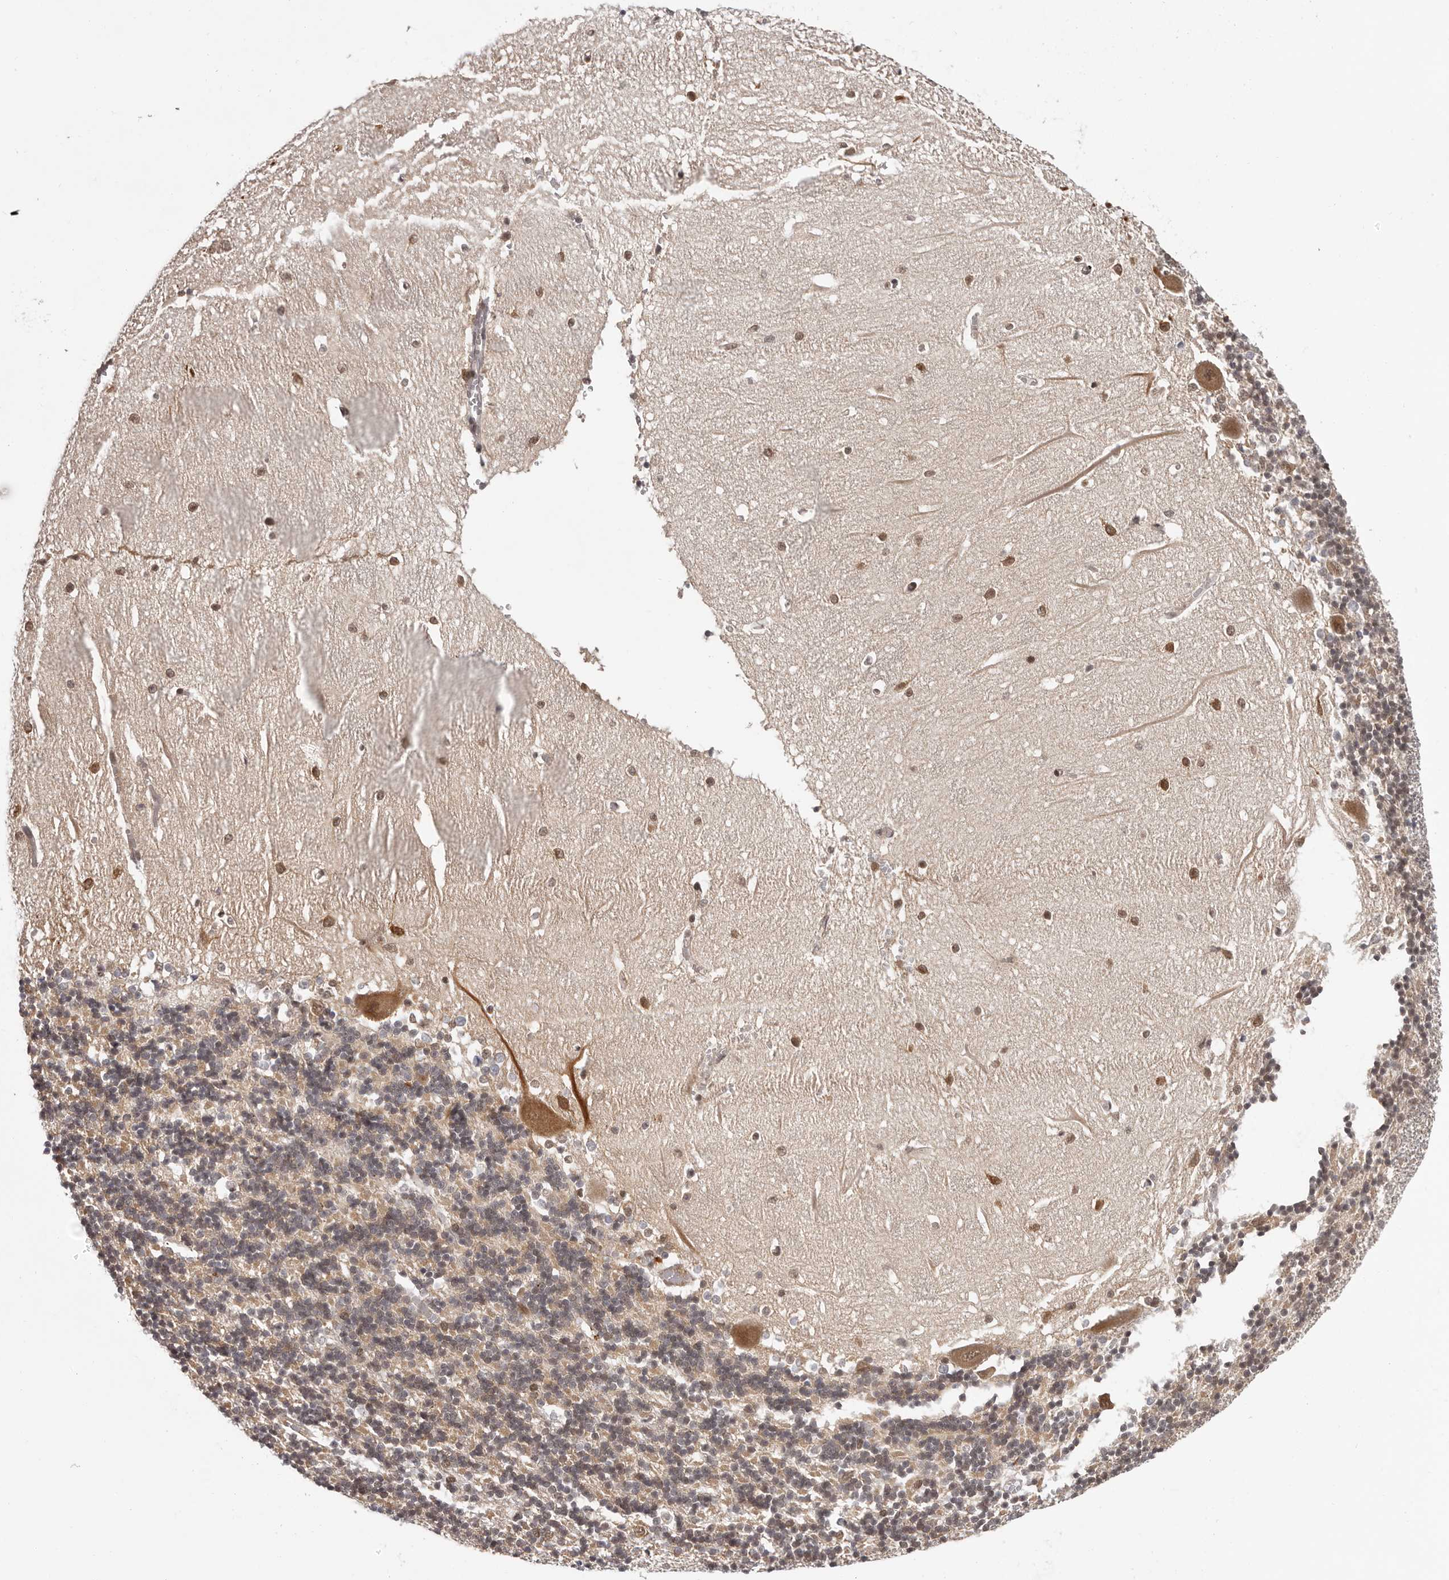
{"staining": {"intensity": "weak", "quantity": "25%-75%", "location": "cytoplasmic/membranous"}, "tissue": "cerebellum", "cell_type": "Cells in granular layer", "image_type": "normal", "snomed": [{"axis": "morphology", "description": "Normal tissue, NOS"}, {"axis": "topography", "description": "Cerebellum"}], "caption": "A low amount of weak cytoplasmic/membranous expression is seen in about 25%-75% of cells in granular layer in normal cerebellum. Using DAB (3,3'-diaminobenzidine) (brown) and hematoxylin (blue) stains, captured at high magnification using brightfield microscopy.", "gene": "TBX5", "patient": {"sex": "male", "age": 37}}